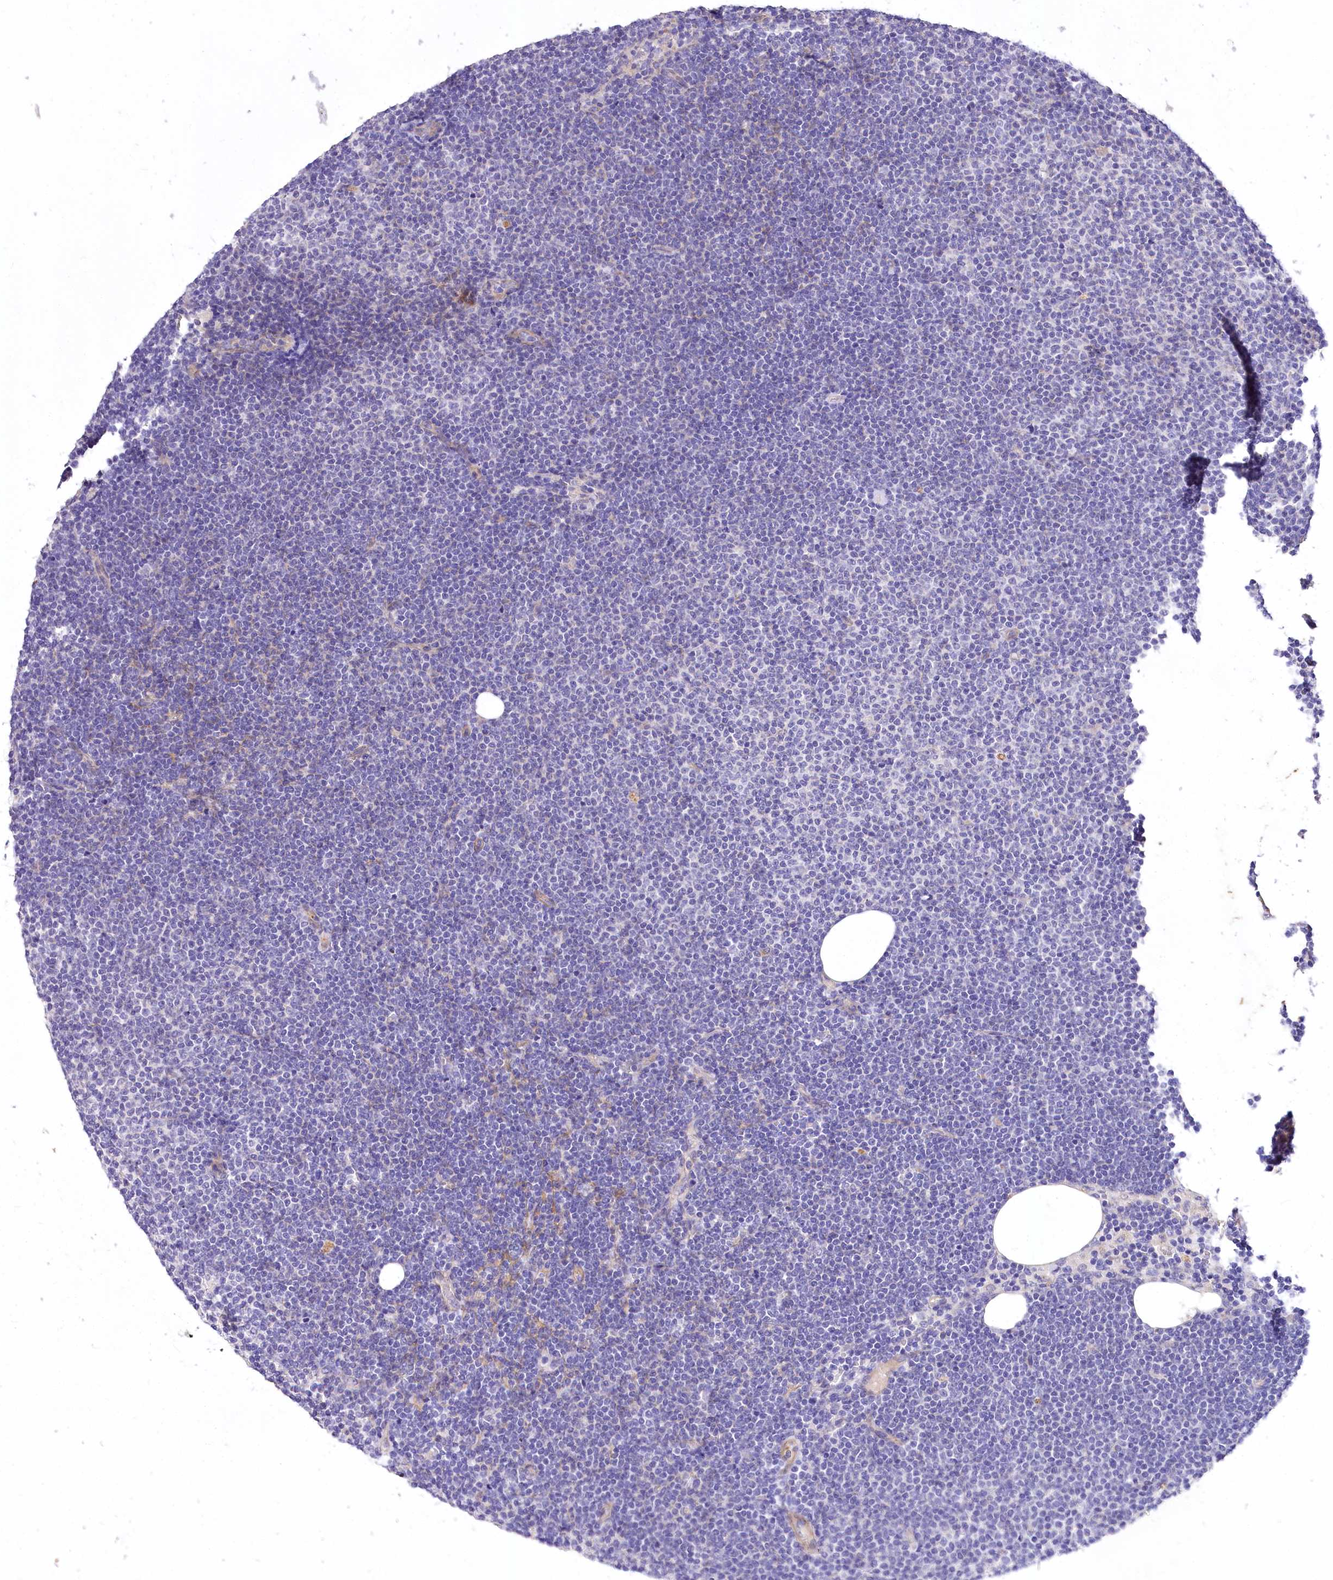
{"staining": {"intensity": "negative", "quantity": "none", "location": "none"}, "tissue": "lymphoma", "cell_type": "Tumor cells", "image_type": "cancer", "snomed": [{"axis": "morphology", "description": "Malignant lymphoma, non-Hodgkin's type, Low grade"}, {"axis": "topography", "description": "Lymph node"}], "caption": "DAB (3,3'-diaminobenzidine) immunohistochemical staining of low-grade malignant lymphoma, non-Hodgkin's type displays no significant expression in tumor cells.", "gene": "RDH16", "patient": {"sex": "female", "age": 53}}